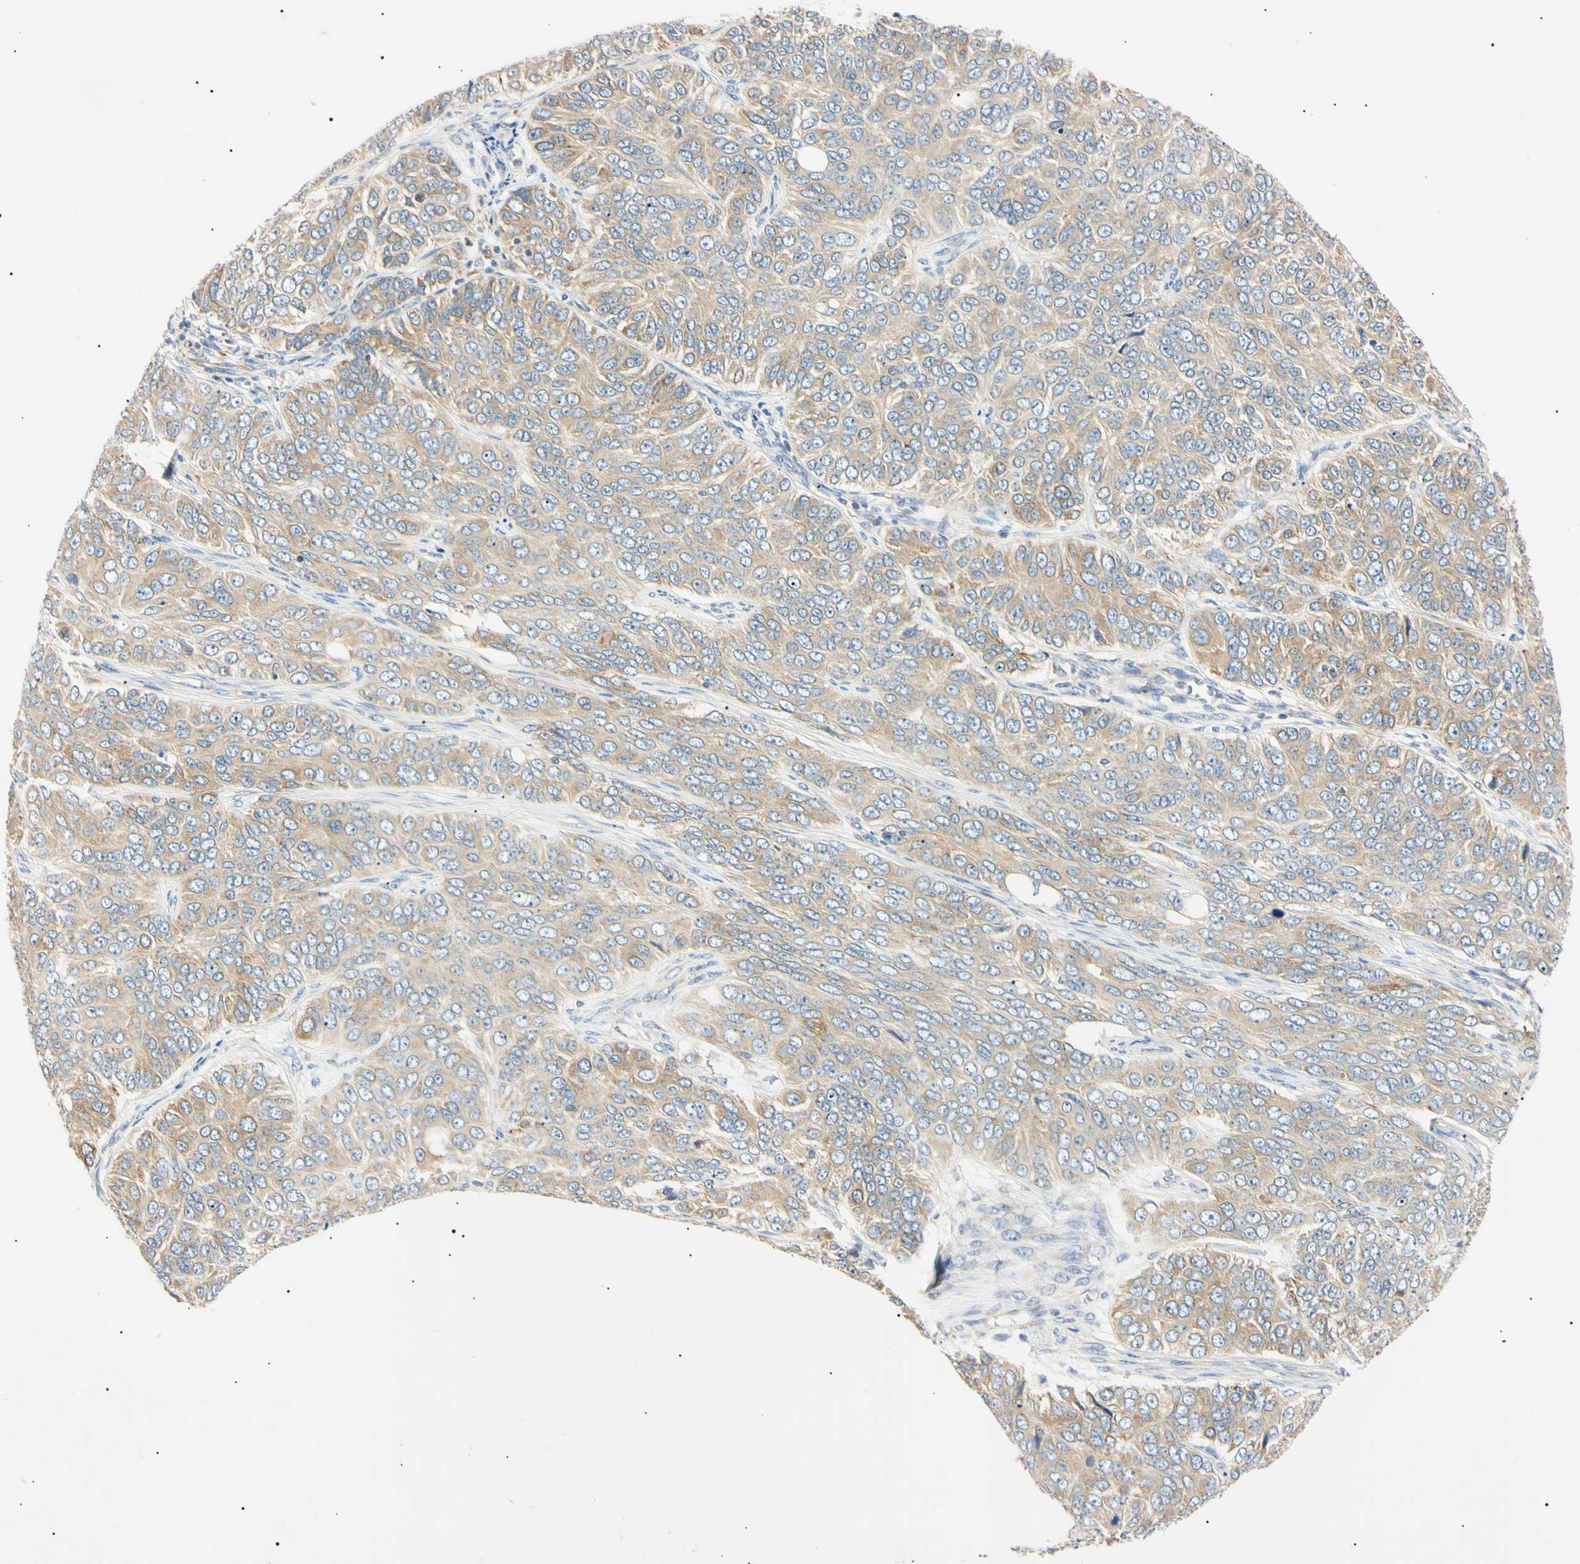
{"staining": {"intensity": "moderate", "quantity": ">75%", "location": "cytoplasmic/membranous"}, "tissue": "ovarian cancer", "cell_type": "Tumor cells", "image_type": "cancer", "snomed": [{"axis": "morphology", "description": "Carcinoma, endometroid"}, {"axis": "topography", "description": "Ovary"}], "caption": "This is a micrograph of IHC staining of ovarian endometroid carcinoma, which shows moderate expression in the cytoplasmic/membranous of tumor cells.", "gene": "DNAJB12", "patient": {"sex": "female", "age": 51}}